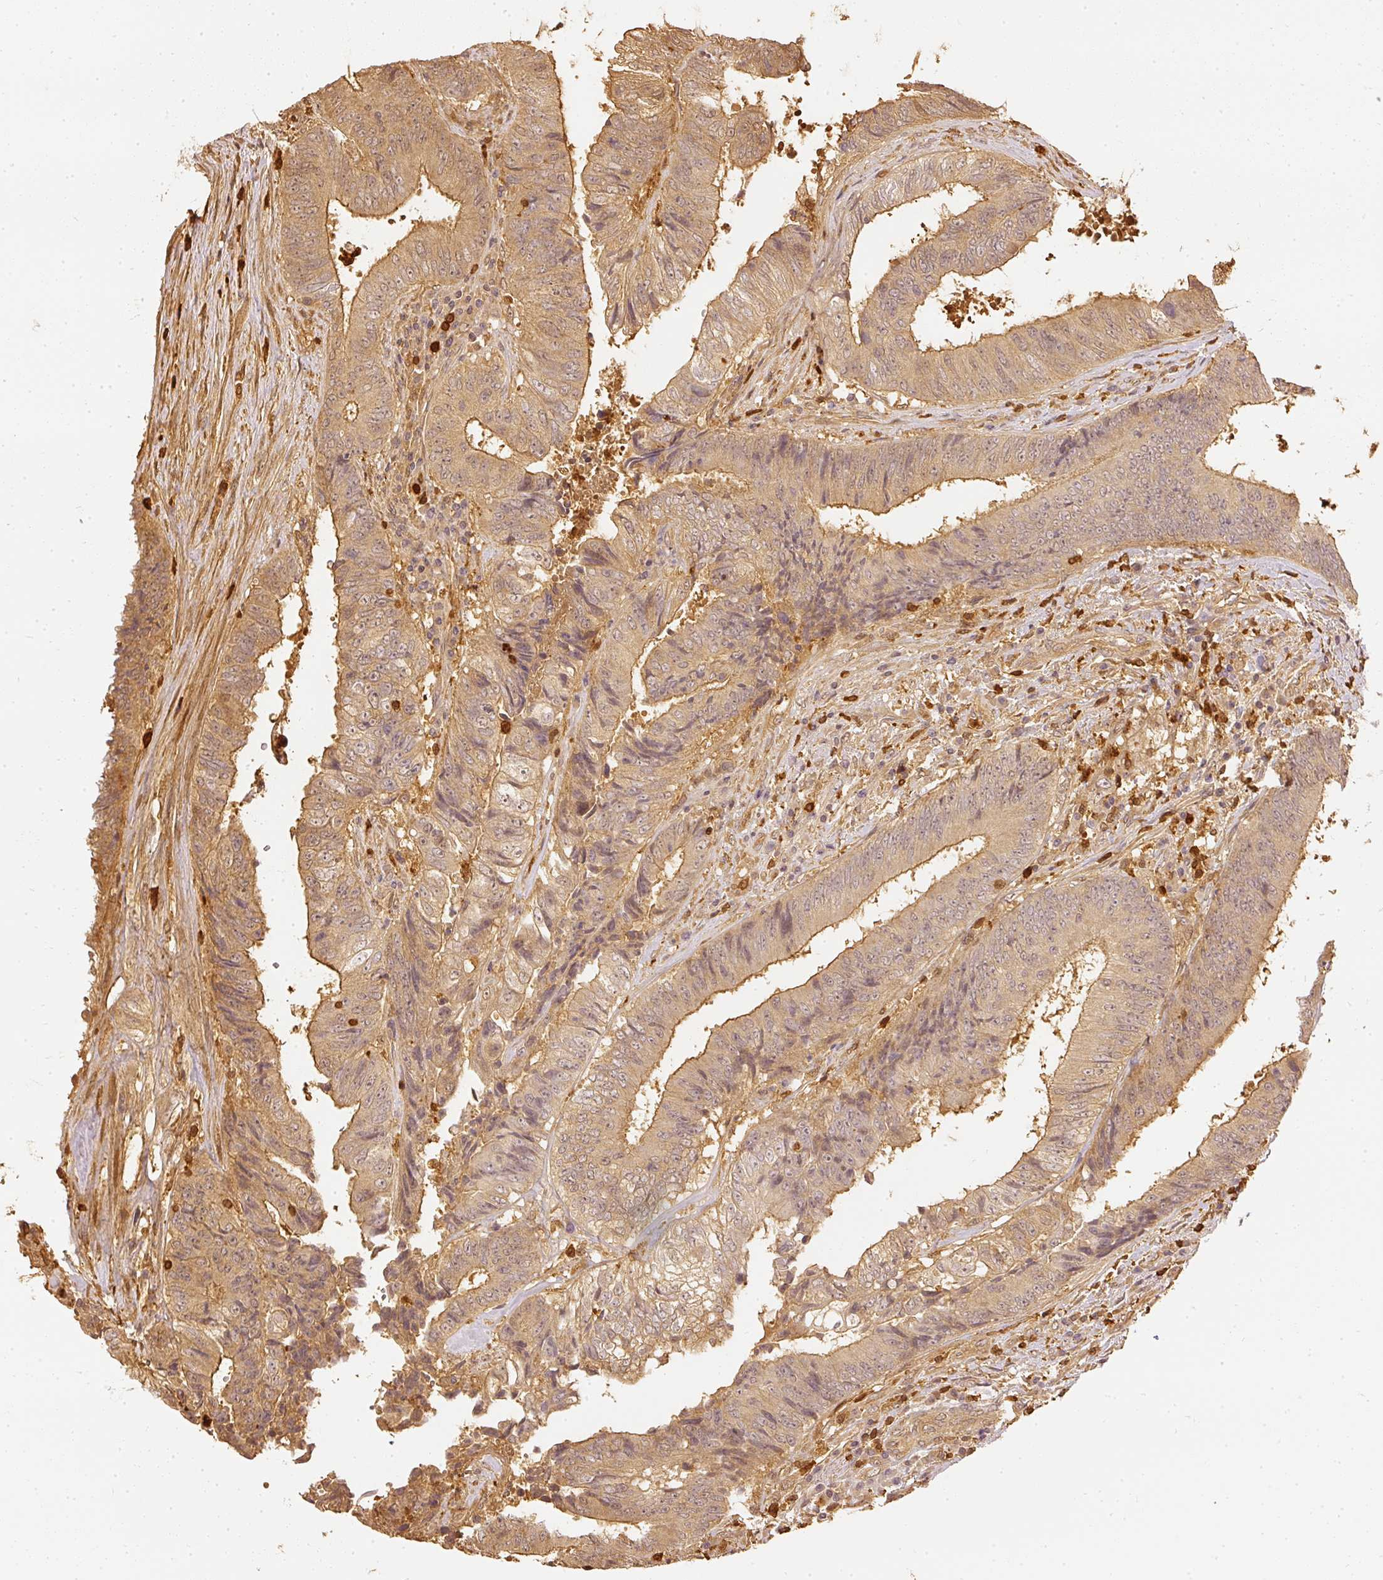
{"staining": {"intensity": "moderate", "quantity": ">75%", "location": "cytoplasmic/membranous"}, "tissue": "colorectal cancer", "cell_type": "Tumor cells", "image_type": "cancer", "snomed": [{"axis": "morphology", "description": "Adenocarcinoma, NOS"}, {"axis": "topography", "description": "Rectum"}], "caption": "Tumor cells demonstrate moderate cytoplasmic/membranous staining in approximately >75% of cells in colorectal adenocarcinoma.", "gene": "PFN1", "patient": {"sex": "male", "age": 72}}